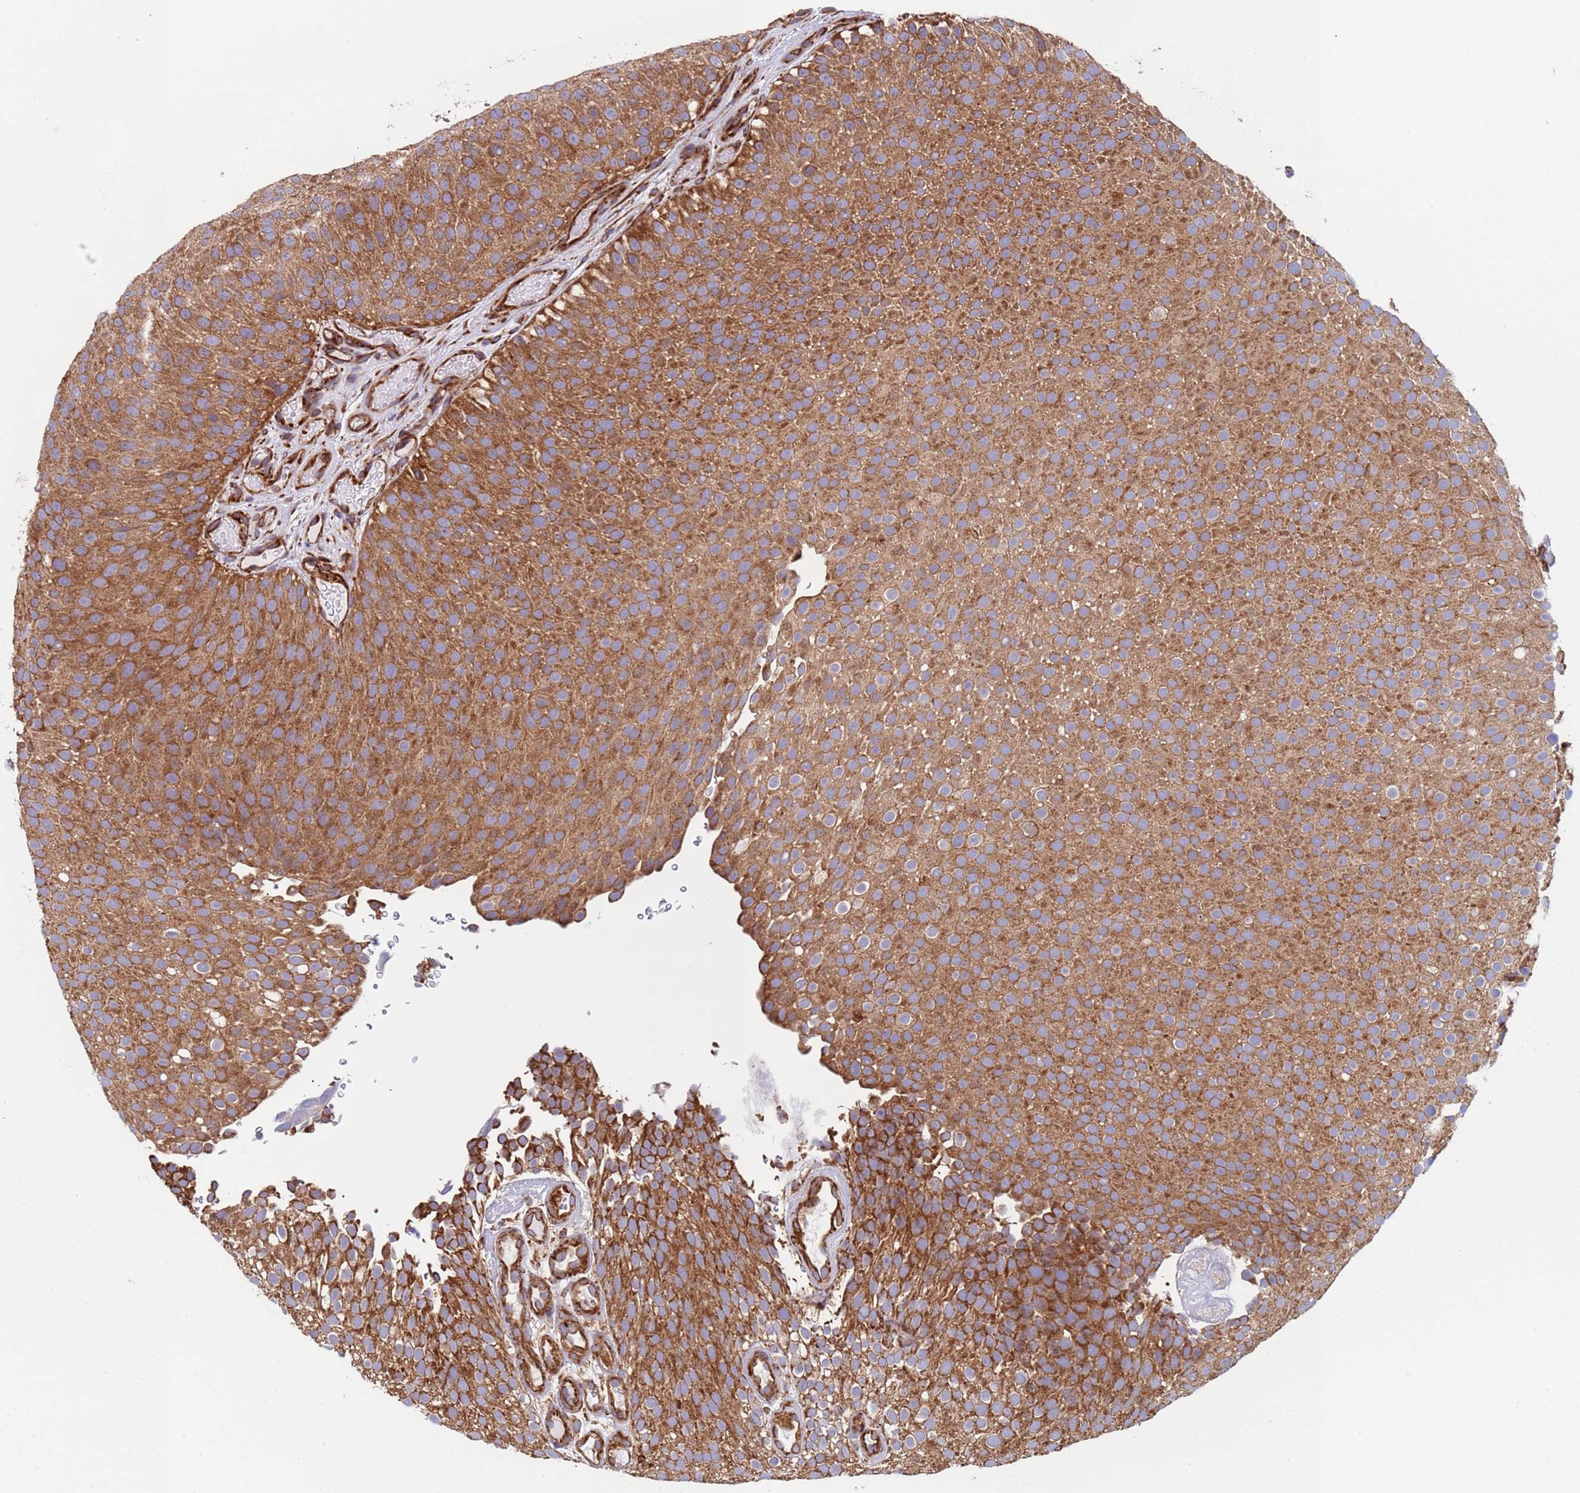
{"staining": {"intensity": "strong", "quantity": ">75%", "location": "cytoplasmic/membranous"}, "tissue": "urothelial cancer", "cell_type": "Tumor cells", "image_type": "cancer", "snomed": [{"axis": "morphology", "description": "Urothelial carcinoma, Low grade"}, {"axis": "topography", "description": "Urinary bladder"}], "caption": "Urothelial cancer stained with a brown dye exhibits strong cytoplasmic/membranous positive positivity in approximately >75% of tumor cells.", "gene": "NUDT12", "patient": {"sex": "male", "age": 78}}